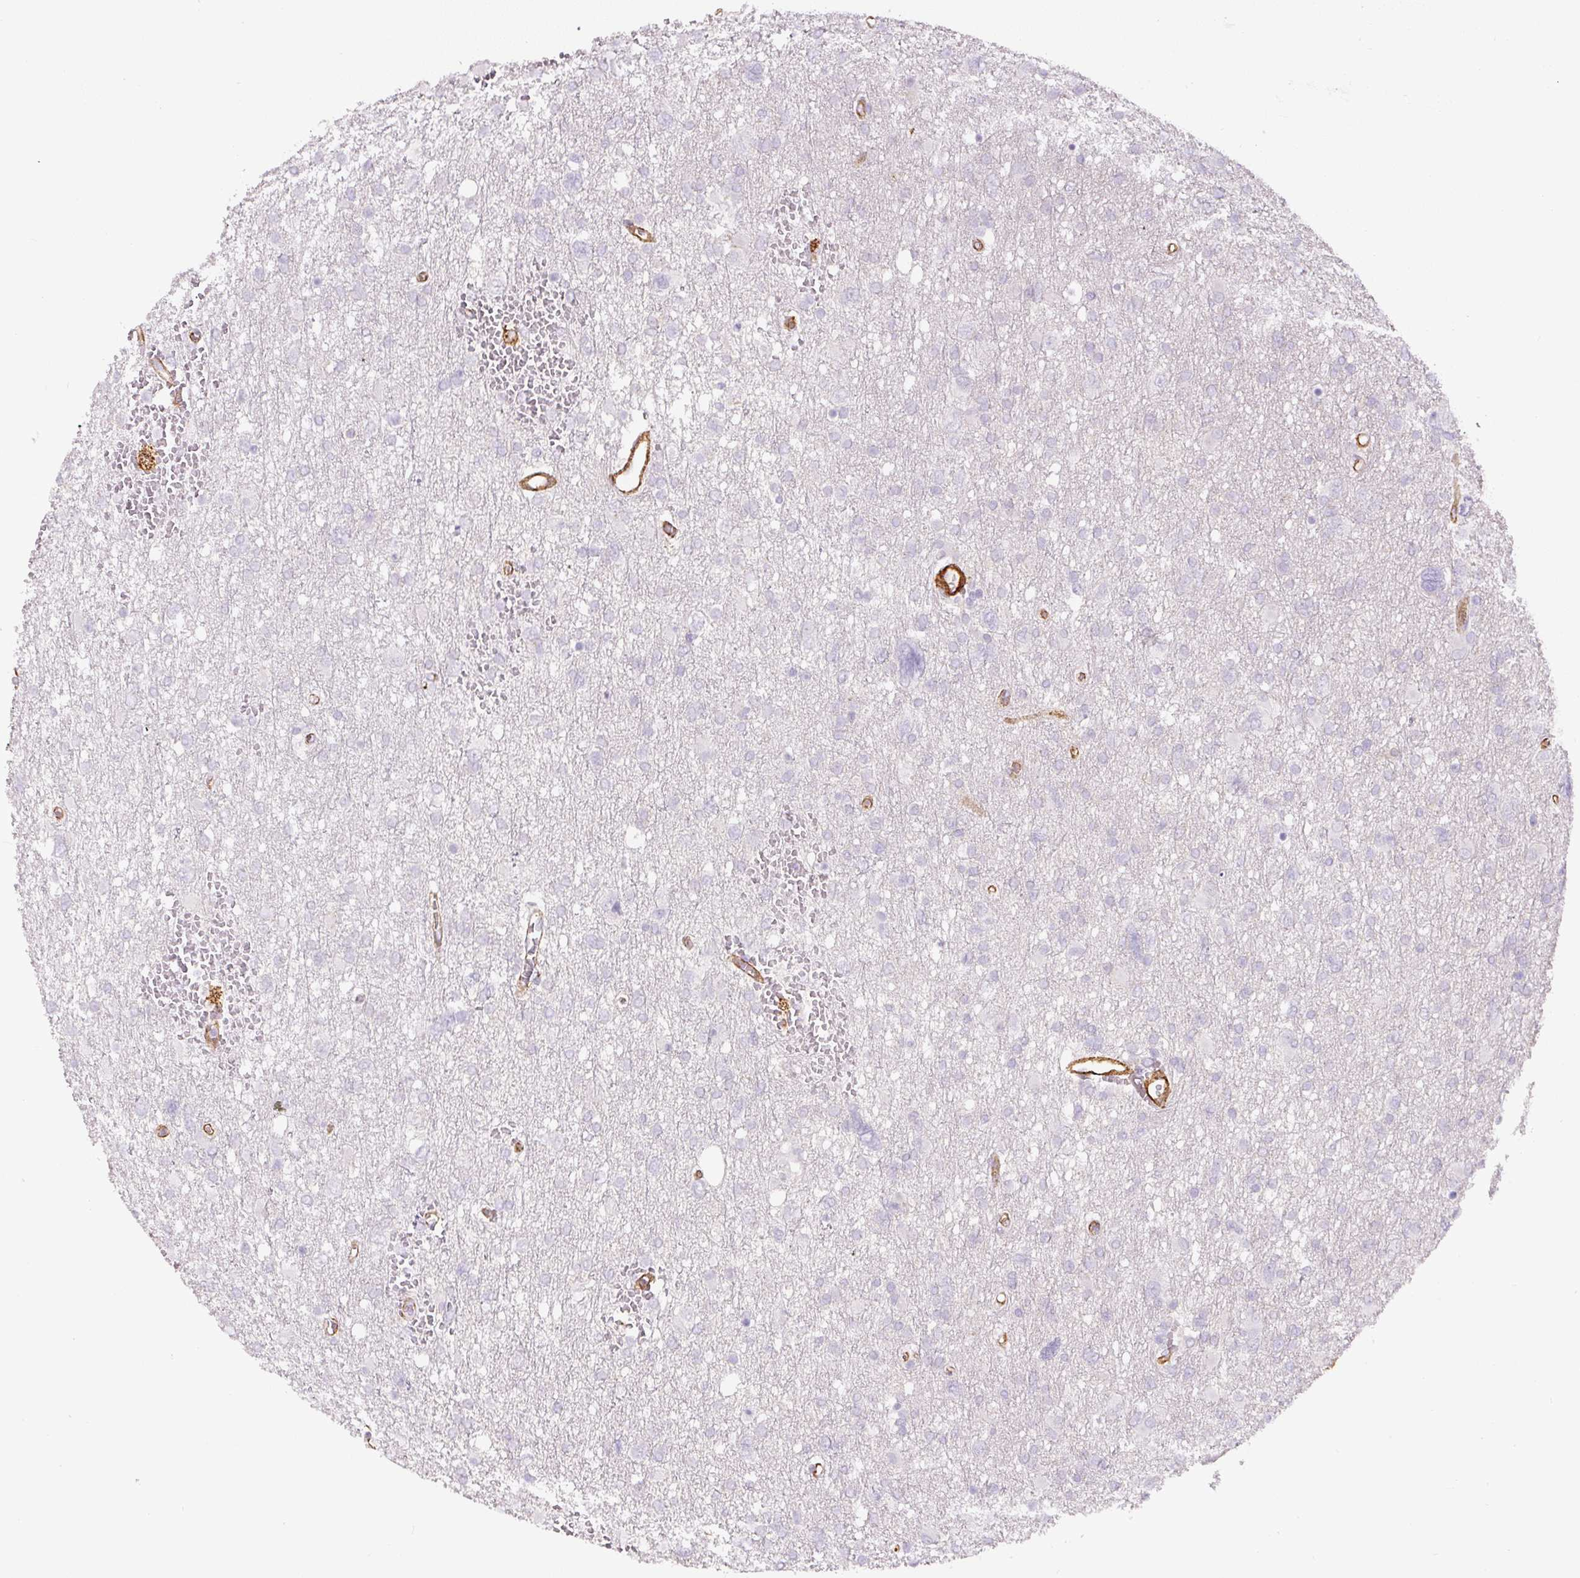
{"staining": {"intensity": "negative", "quantity": "none", "location": "none"}, "tissue": "glioma", "cell_type": "Tumor cells", "image_type": "cancer", "snomed": [{"axis": "morphology", "description": "Glioma, malignant, High grade"}, {"axis": "topography", "description": "Brain"}], "caption": "The immunohistochemistry (IHC) histopathology image has no significant expression in tumor cells of glioma tissue. Brightfield microscopy of immunohistochemistry stained with DAB (3,3'-diaminobenzidine) (brown) and hematoxylin (blue), captured at high magnification.", "gene": "MYL12A", "patient": {"sex": "male", "age": 61}}